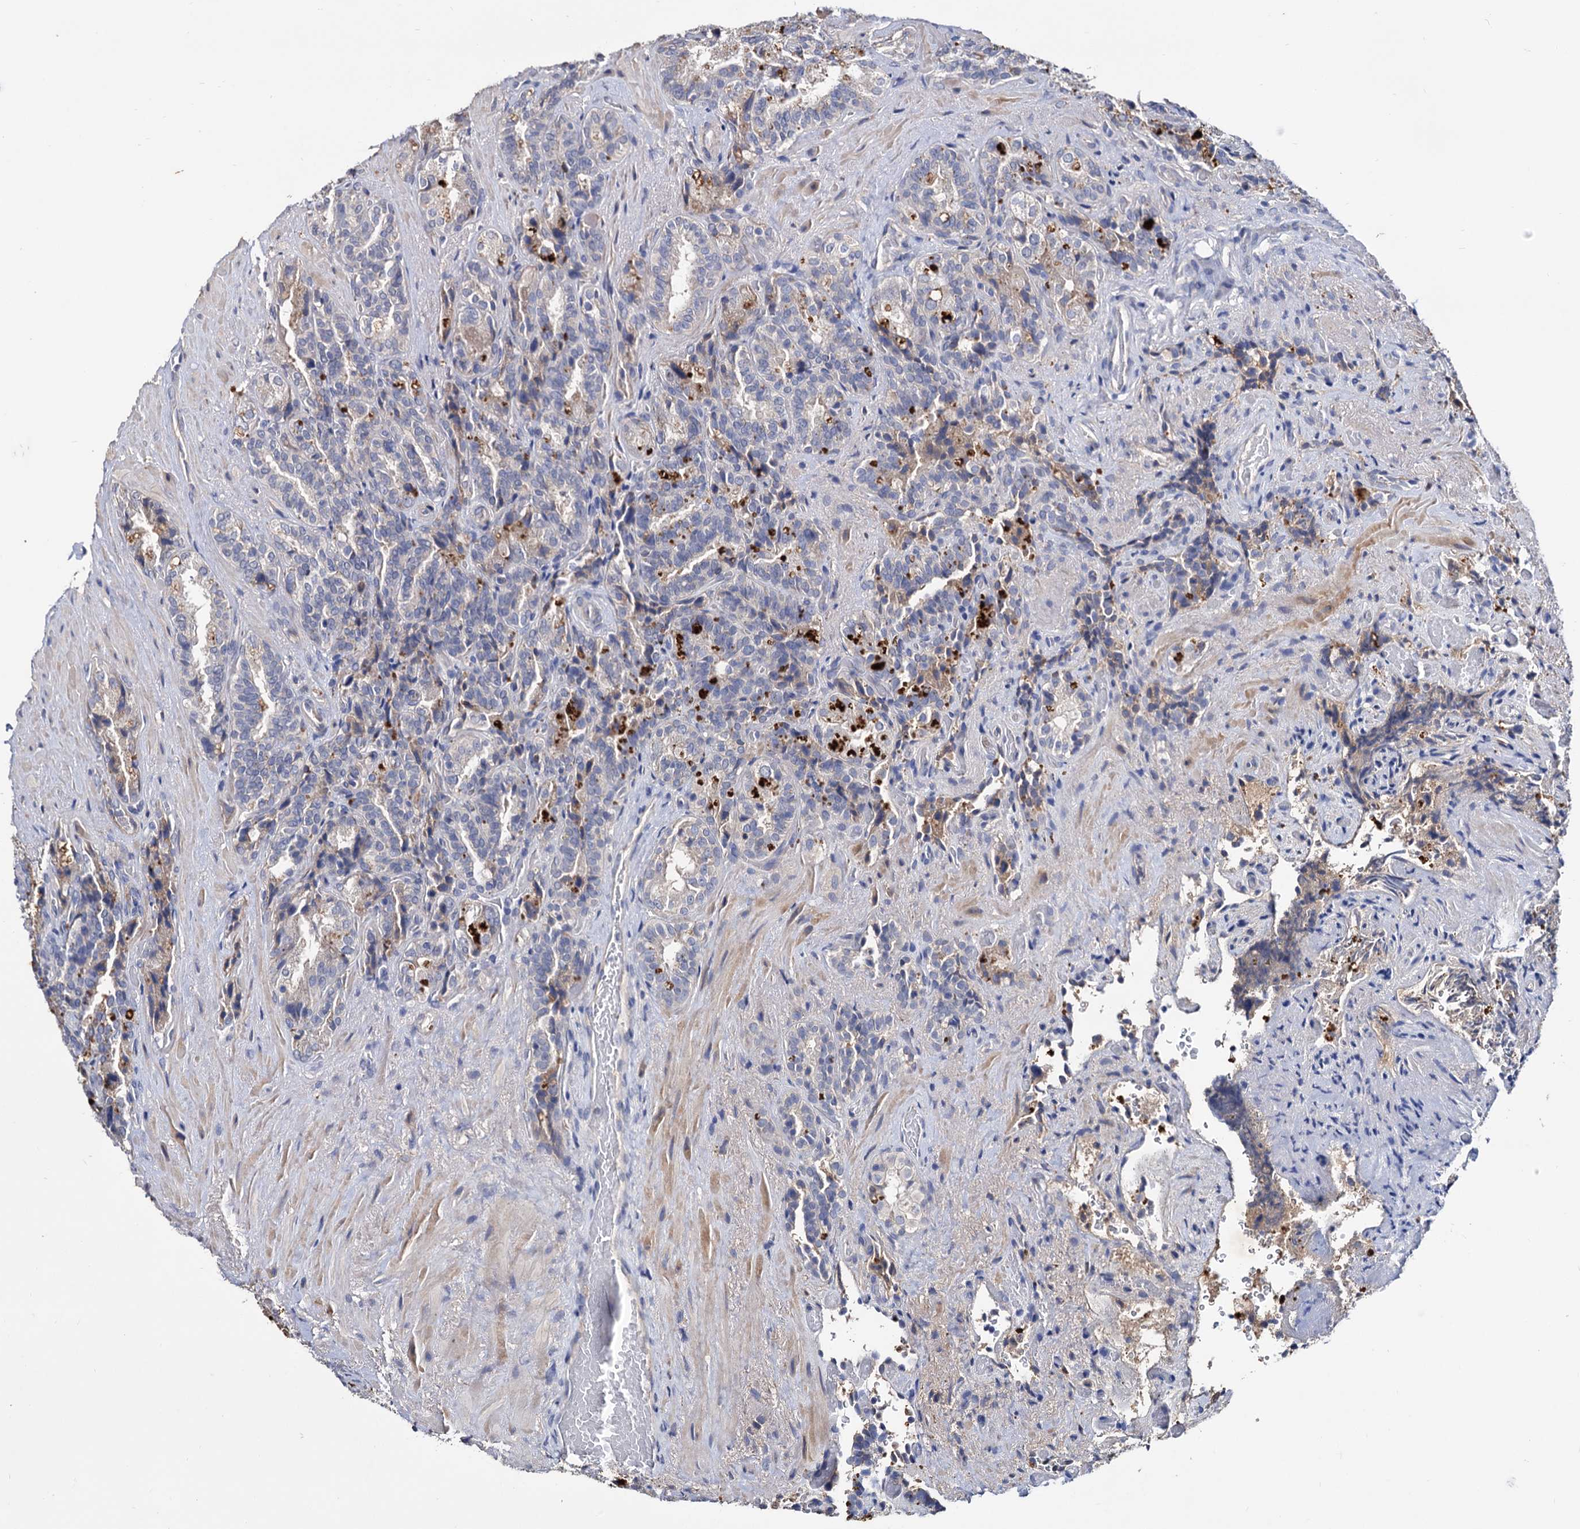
{"staining": {"intensity": "negative", "quantity": "none", "location": "none"}, "tissue": "seminal vesicle", "cell_type": "Glandular cells", "image_type": "normal", "snomed": [{"axis": "morphology", "description": "Normal tissue, NOS"}, {"axis": "topography", "description": "Prostate and seminal vesicle, NOS"}, {"axis": "topography", "description": "Prostate"}, {"axis": "topography", "description": "Seminal veicle"}], "caption": "Immunohistochemistry (IHC) image of benign human seminal vesicle stained for a protein (brown), which shows no staining in glandular cells.", "gene": "NPAS4", "patient": {"sex": "male", "age": 67}}